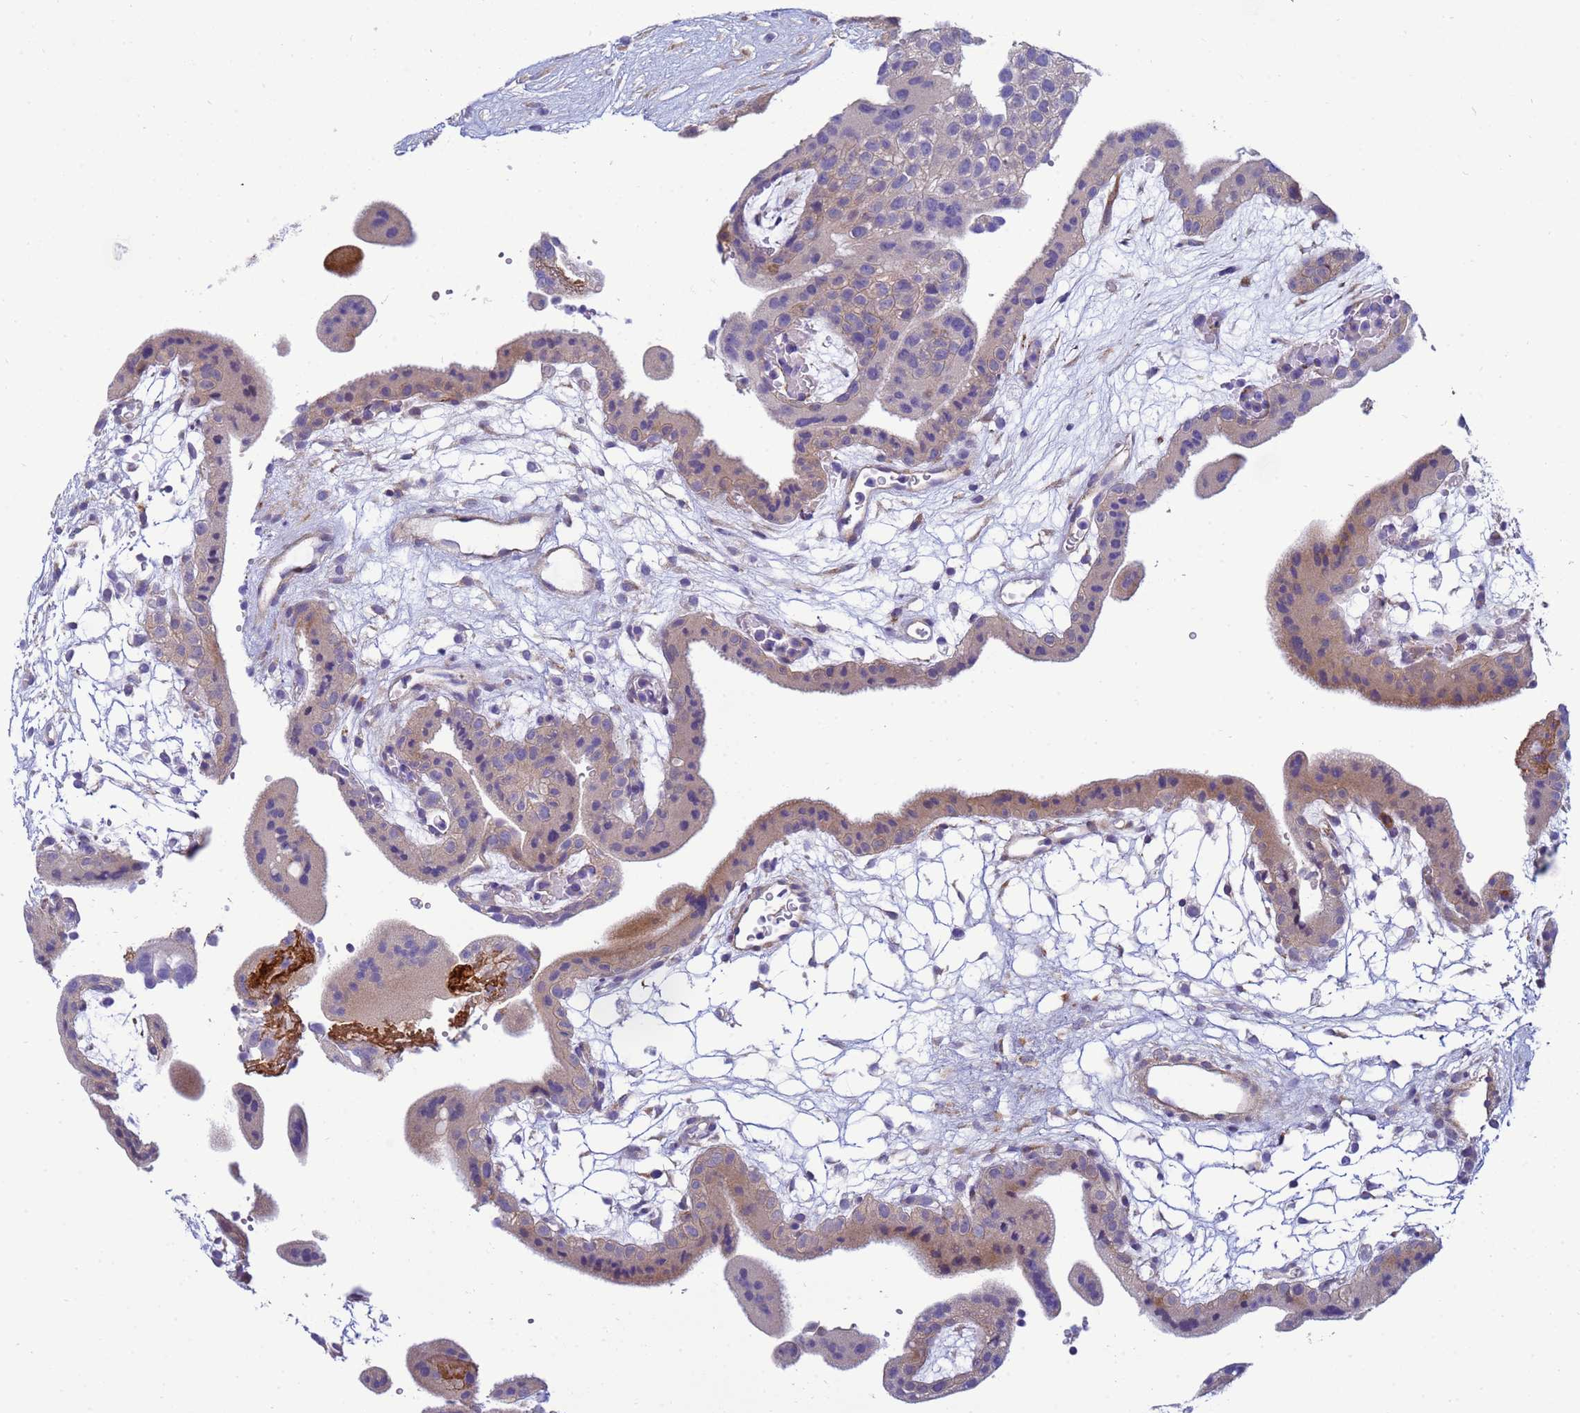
{"staining": {"intensity": "weak", "quantity": "<25%", "location": "cytoplasmic/membranous"}, "tissue": "placenta", "cell_type": "Decidual cells", "image_type": "normal", "snomed": [{"axis": "morphology", "description": "Normal tissue, NOS"}, {"axis": "topography", "description": "Placenta"}], "caption": "Immunohistochemistry (IHC) of normal human placenta demonstrates no staining in decidual cells. (Immunohistochemistry, brightfield microscopy, high magnification).", "gene": "TRPC6", "patient": {"sex": "female", "age": 18}}